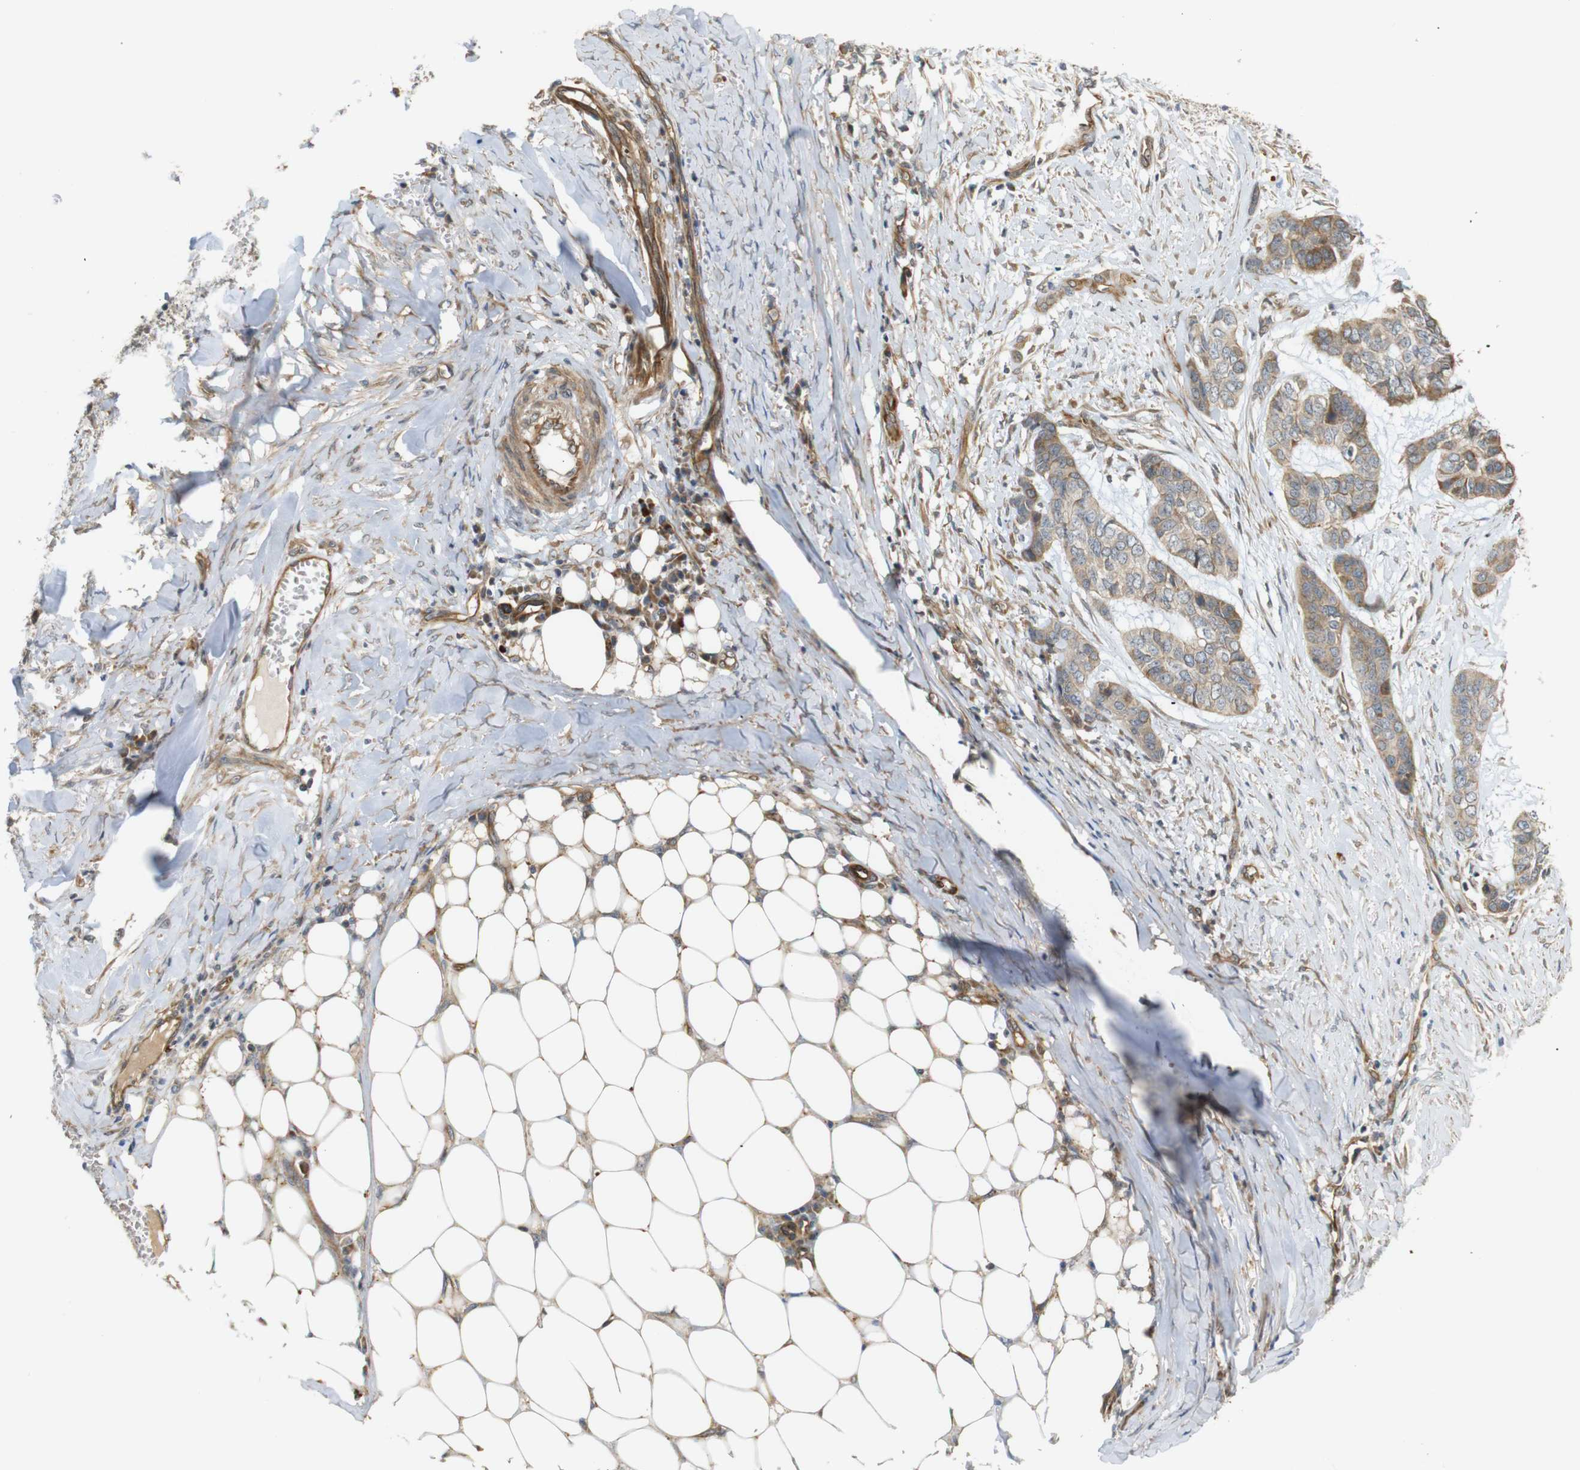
{"staining": {"intensity": "moderate", "quantity": "25%-75%", "location": "cytoplasmic/membranous"}, "tissue": "skin cancer", "cell_type": "Tumor cells", "image_type": "cancer", "snomed": [{"axis": "morphology", "description": "Basal cell carcinoma"}, {"axis": "topography", "description": "Skin"}], "caption": "A histopathology image of basal cell carcinoma (skin) stained for a protein exhibits moderate cytoplasmic/membranous brown staining in tumor cells.", "gene": "RPTOR", "patient": {"sex": "female", "age": 64}}